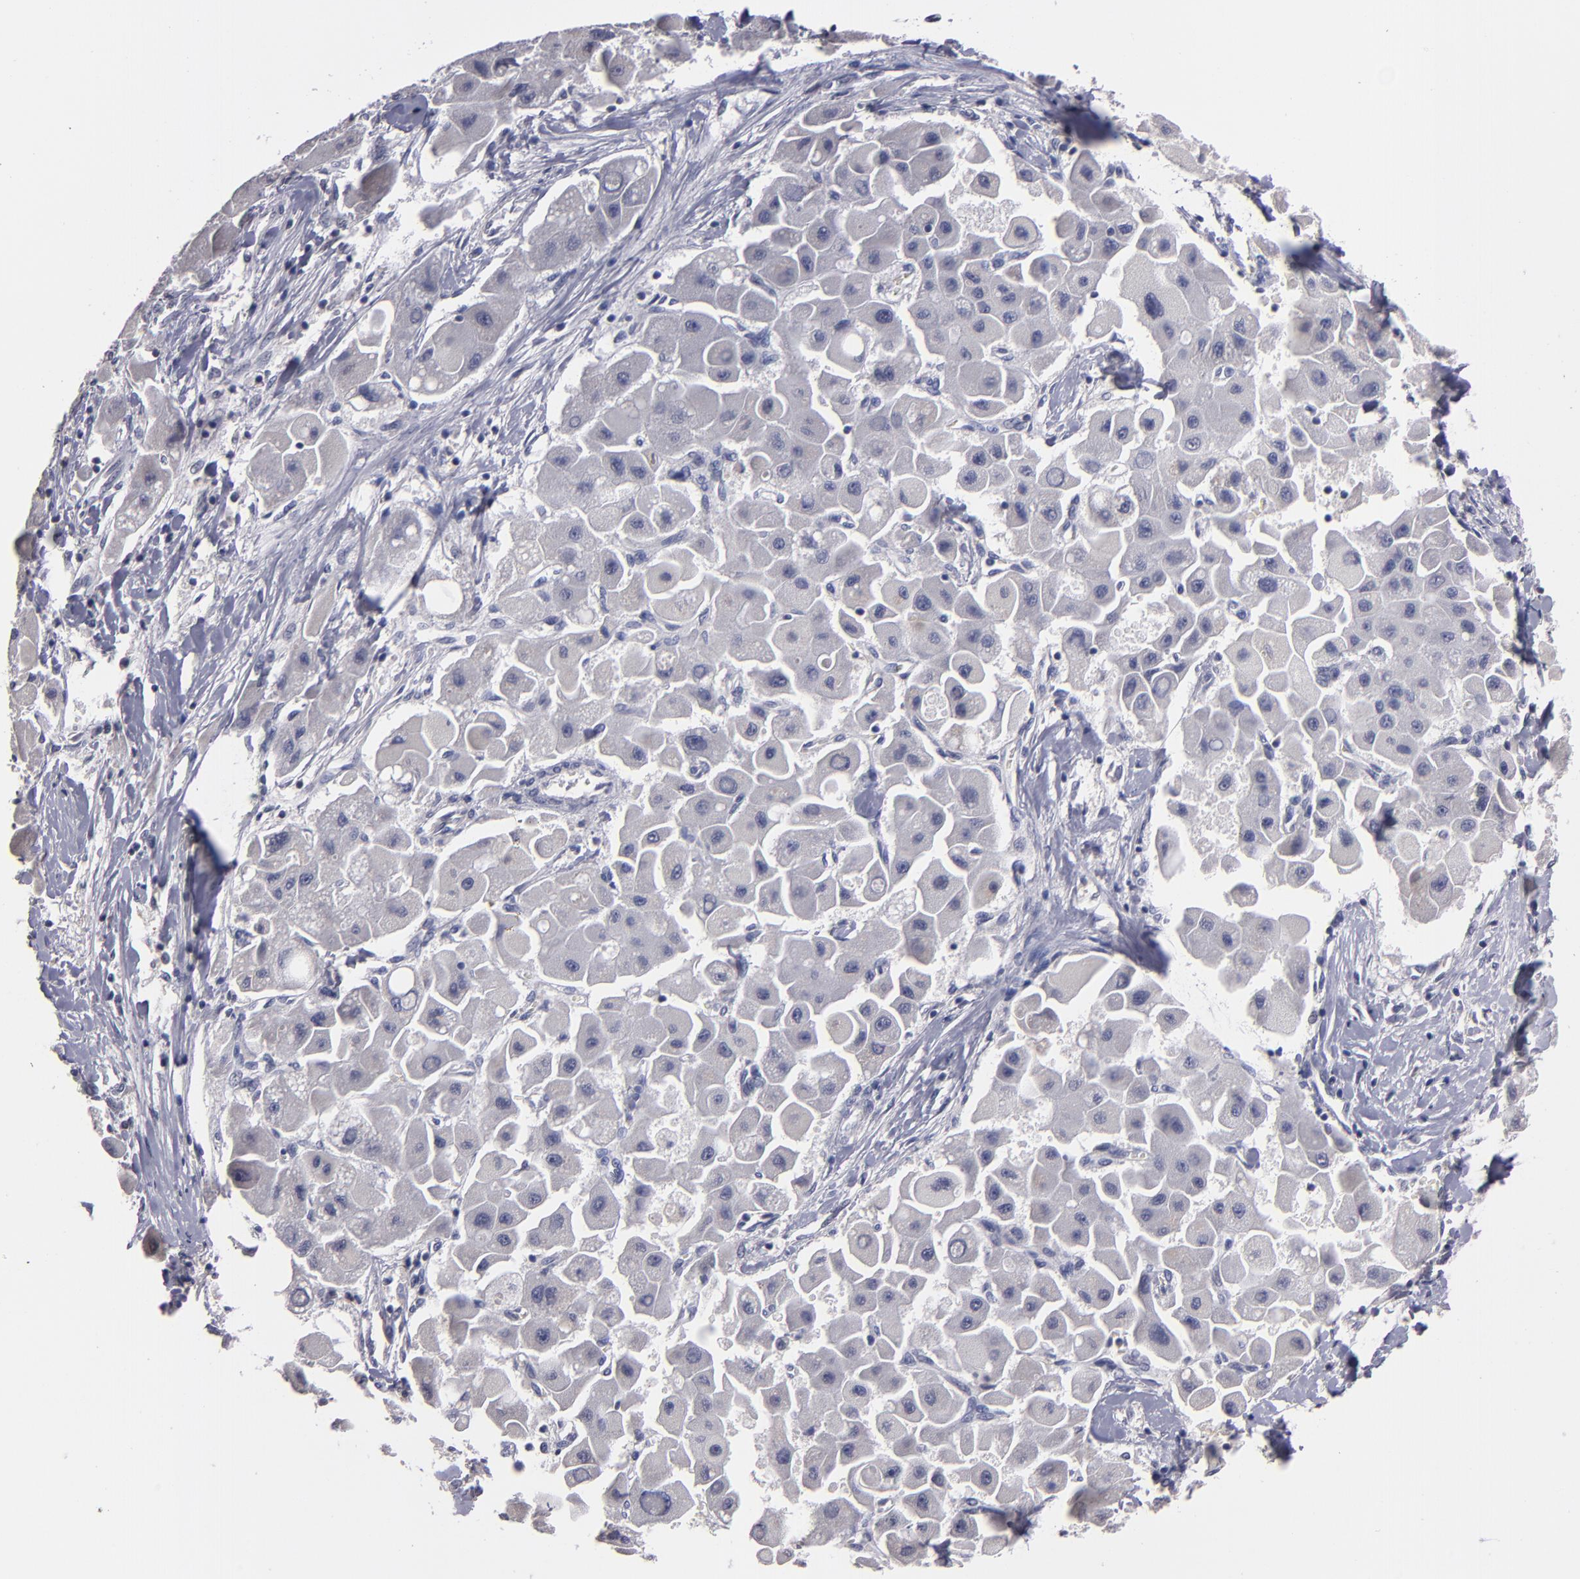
{"staining": {"intensity": "negative", "quantity": "none", "location": "none"}, "tissue": "liver cancer", "cell_type": "Tumor cells", "image_type": "cancer", "snomed": [{"axis": "morphology", "description": "Carcinoma, Hepatocellular, NOS"}, {"axis": "topography", "description": "Liver"}], "caption": "The photomicrograph reveals no significant staining in tumor cells of liver hepatocellular carcinoma.", "gene": "S100A1", "patient": {"sex": "male", "age": 24}}